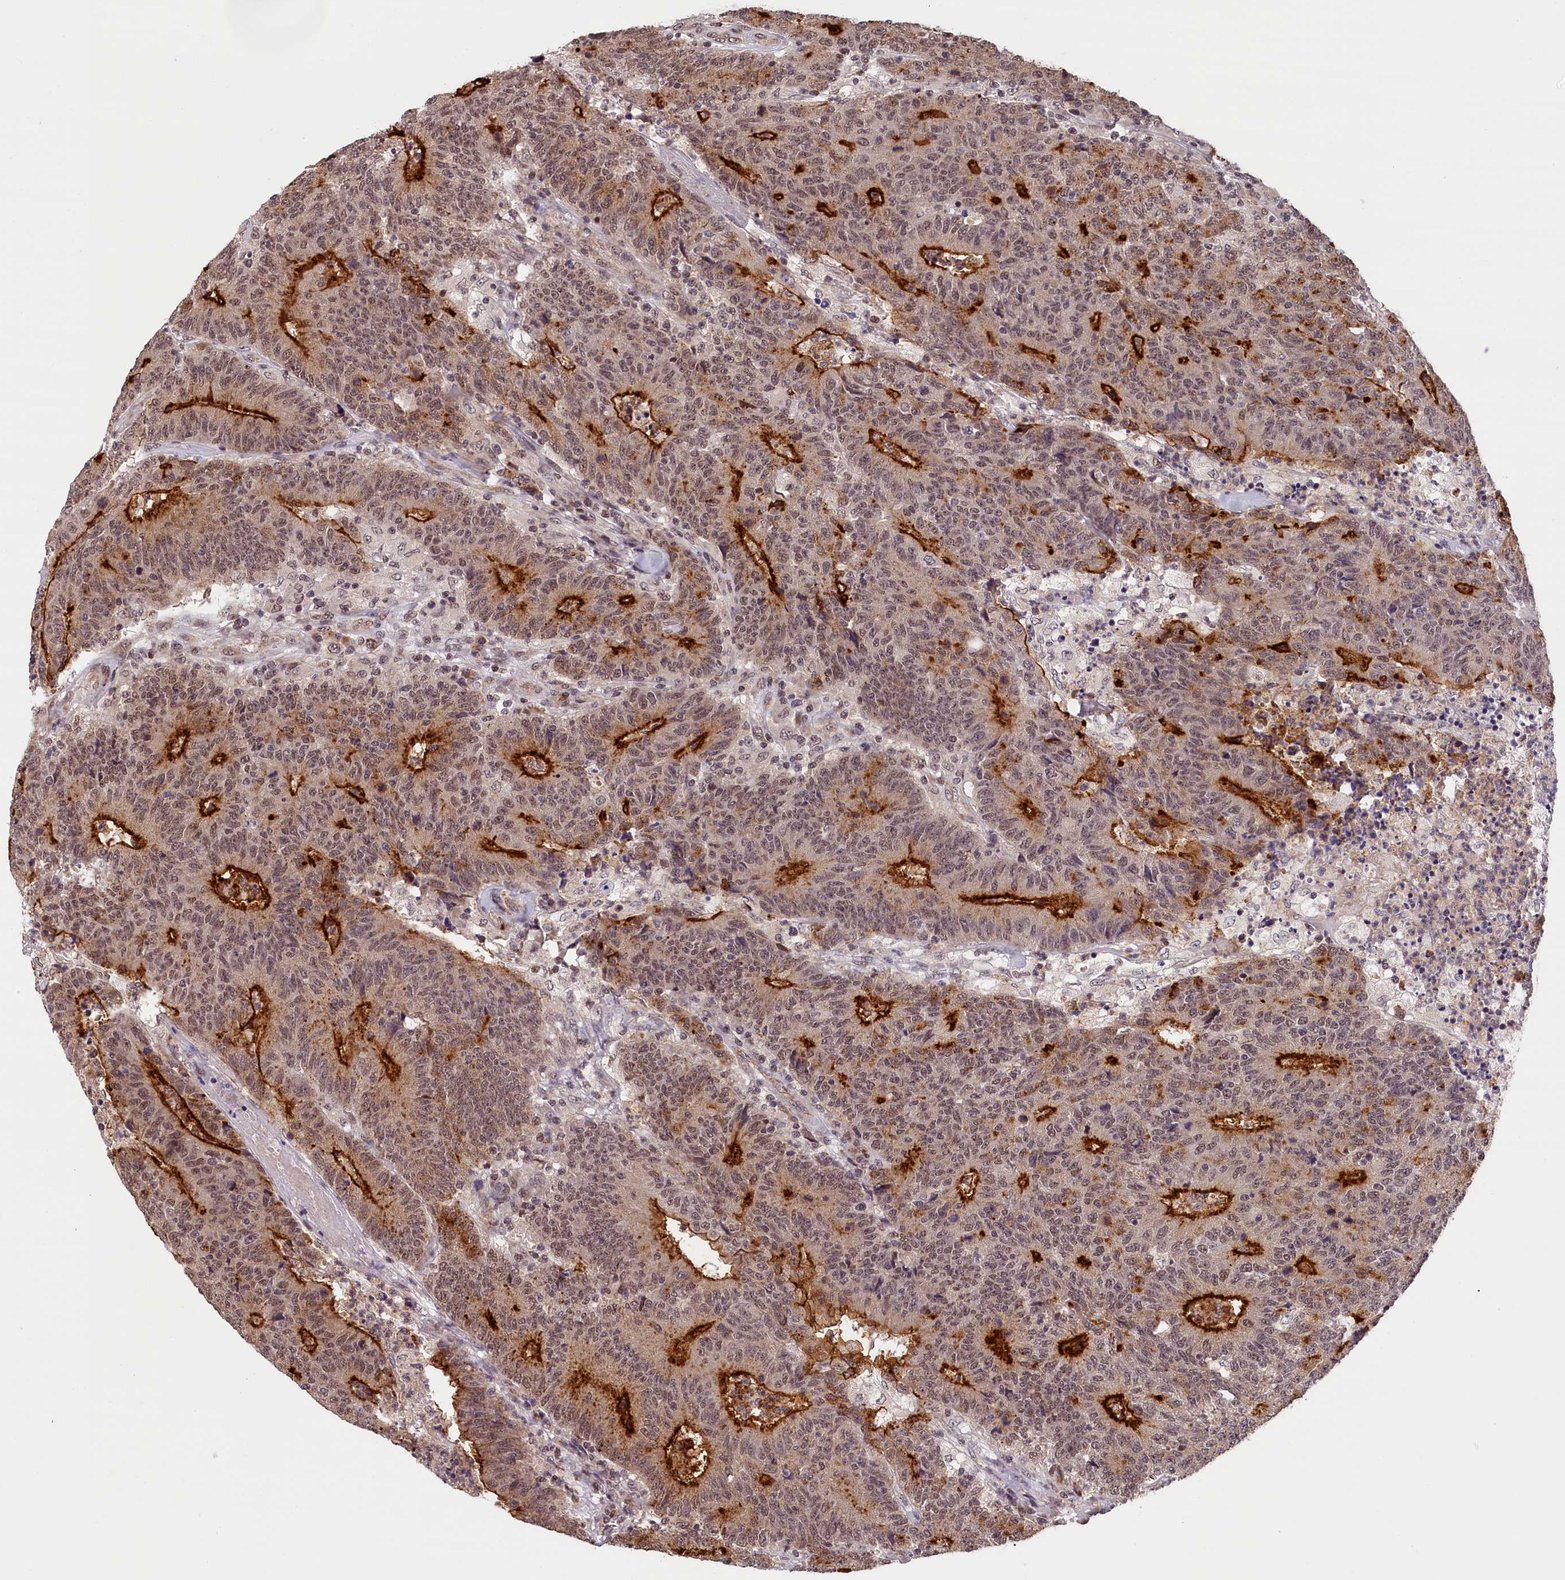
{"staining": {"intensity": "strong", "quantity": "25%-75%", "location": "cytoplasmic/membranous,nuclear"}, "tissue": "colorectal cancer", "cell_type": "Tumor cells", "image_type": "cancer", "snomed": [{"axis": "morphology", "description": "Adenocarcinoma, NOS"}, {"axis": "topography", "description": "Colon"}], "caption": "High-power microscopy captured an IHC micrograph of colorectal cancer, revealing strong cytoplasmic/membranous and nuclear positivity in about 25%-75% of tumor cells.", "gene": "KCNK6", "patient": {"sex": "female", "age": 75}}